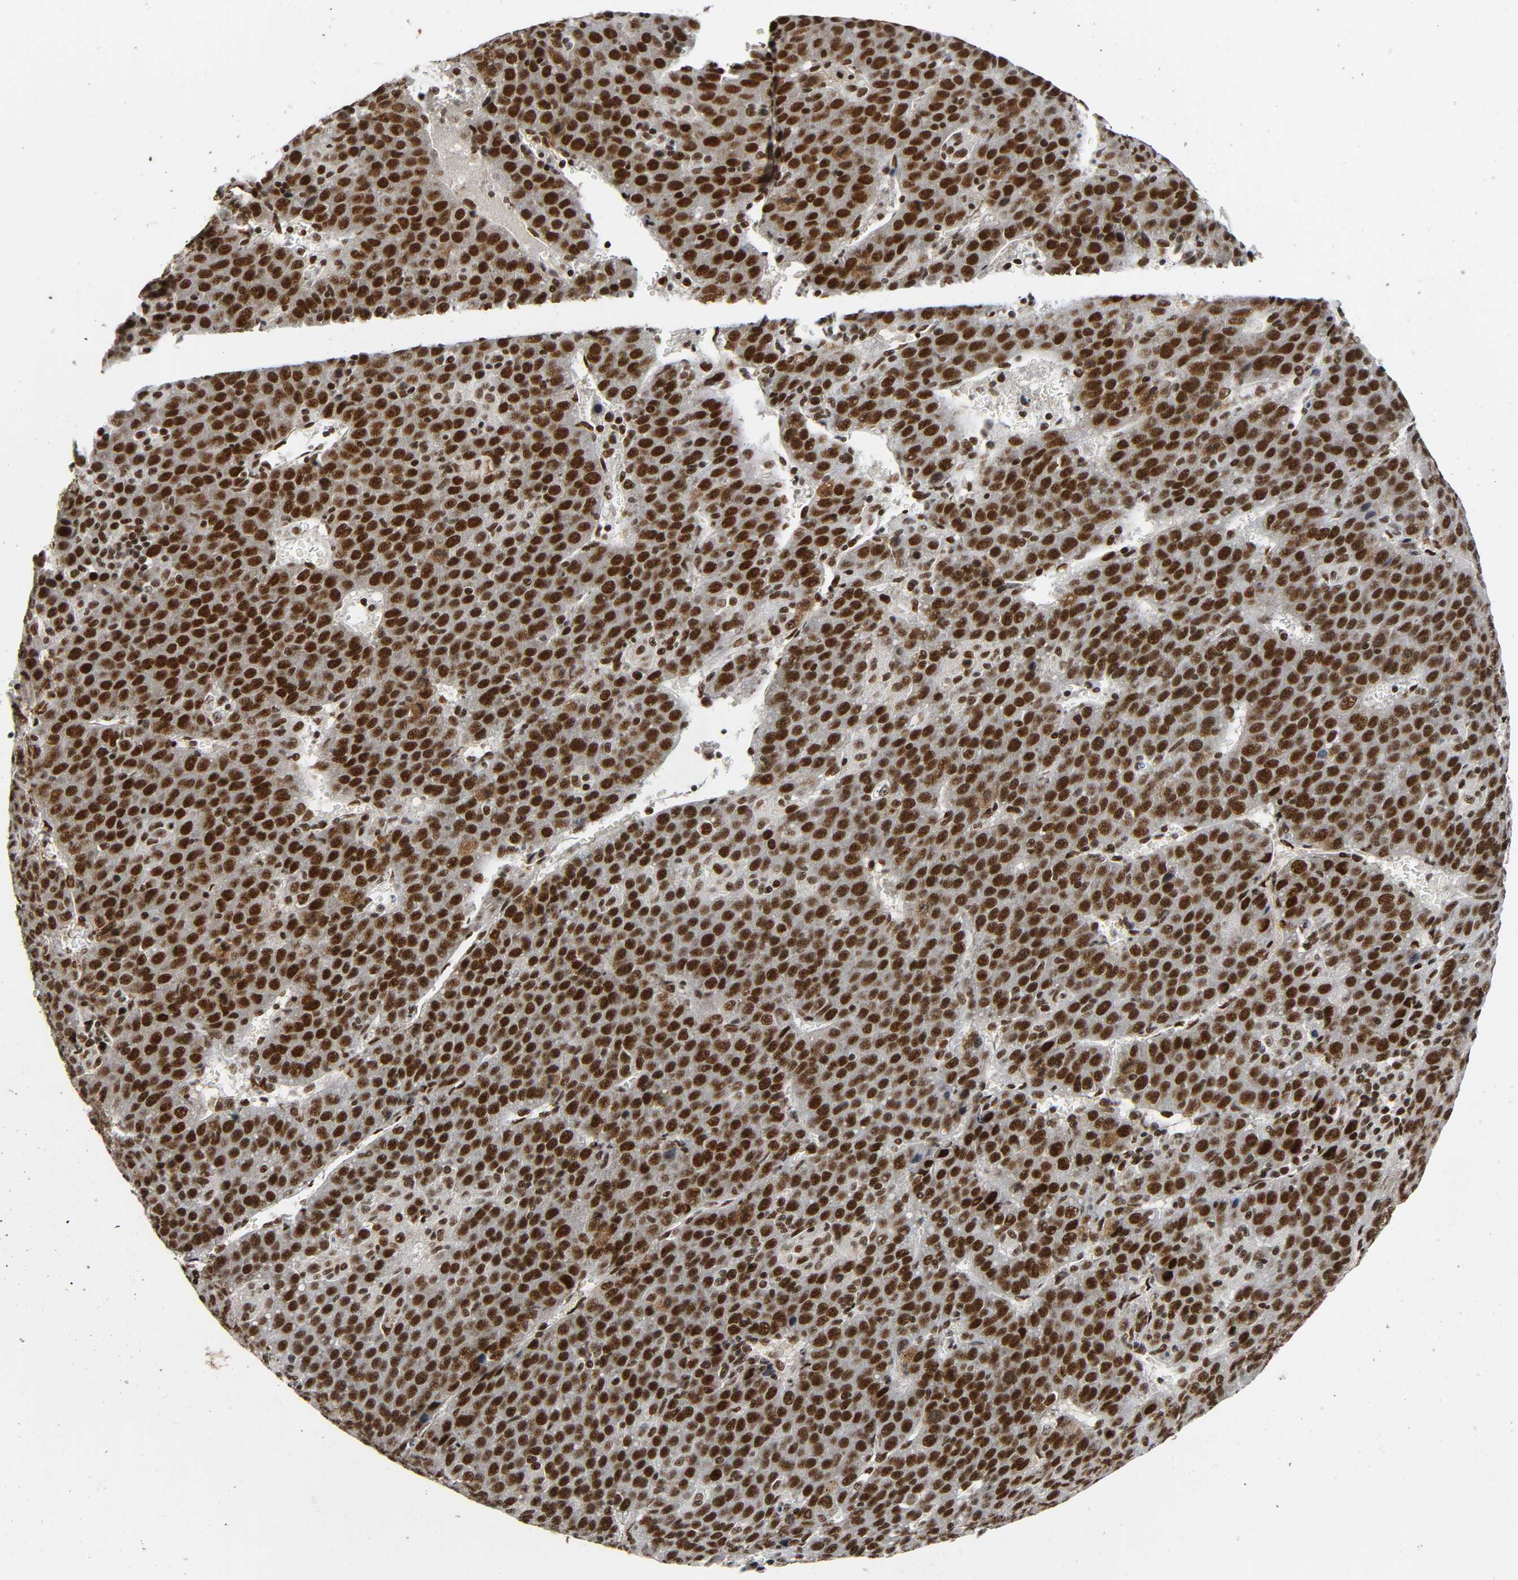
{"staining": {"intensity": "strong", "quantity": ">75%", "location": "nuclear"}, "tissue": "liver cancer", "cell_type": "Tumor cells", "image_type": "cancer", "snomed": [{"axis": "morphology", "description": "Carcinoma, Hepatocellular, NOS"}, {"axis": "topography", "description": "Liver"}], "caption": "The histopathology image exhibits staining of liver hepatocellular carcinoma, revealing strong nuclear protein positivity (brown color) within tumor cells. Nuclei are stained in blue.", "gene": "CDK9", "patient": {"sex": "female", "age": 53}}